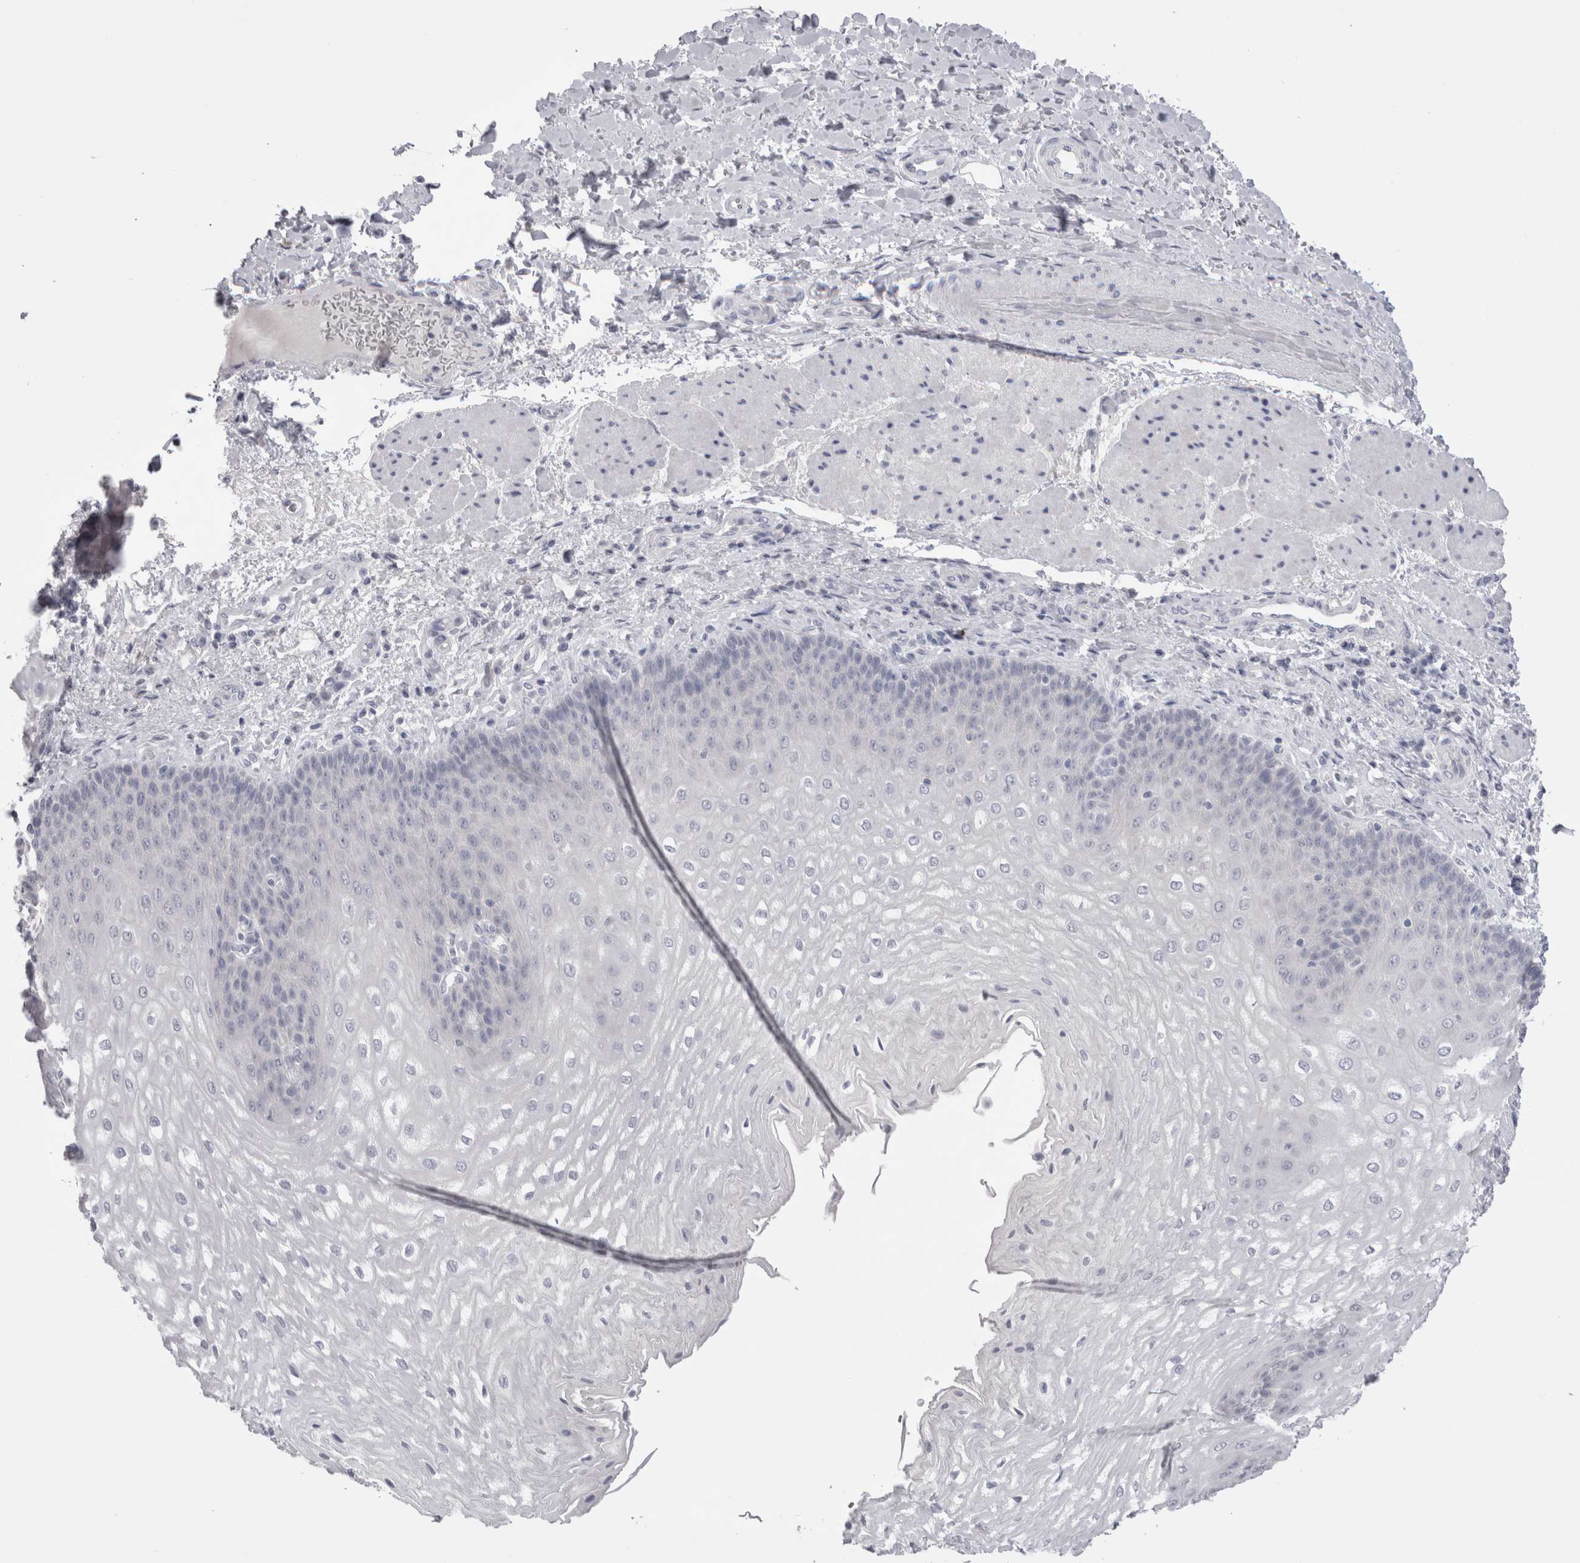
{"staining": {"intensity": "negative", "quantity": "none", "location": "none"}, "tissue": "esophagus", "cell_type": "Squamous epithelial cells", "image_type": "normal", "snomed": [{"axis": "morphology", "description": "Normal tissue, NOS"}, {"axis": "topography", "description": "Esophagus"}], "caption": "A micrograph of esophagus stained for a protein reveals no brown staining in squamous epithelial cells. (Immunohistochemistry (ihc), brightfield microscopy, high magnification).", "gene": "SUCNR1", "patient": {"sex": "male", "age": 54}}